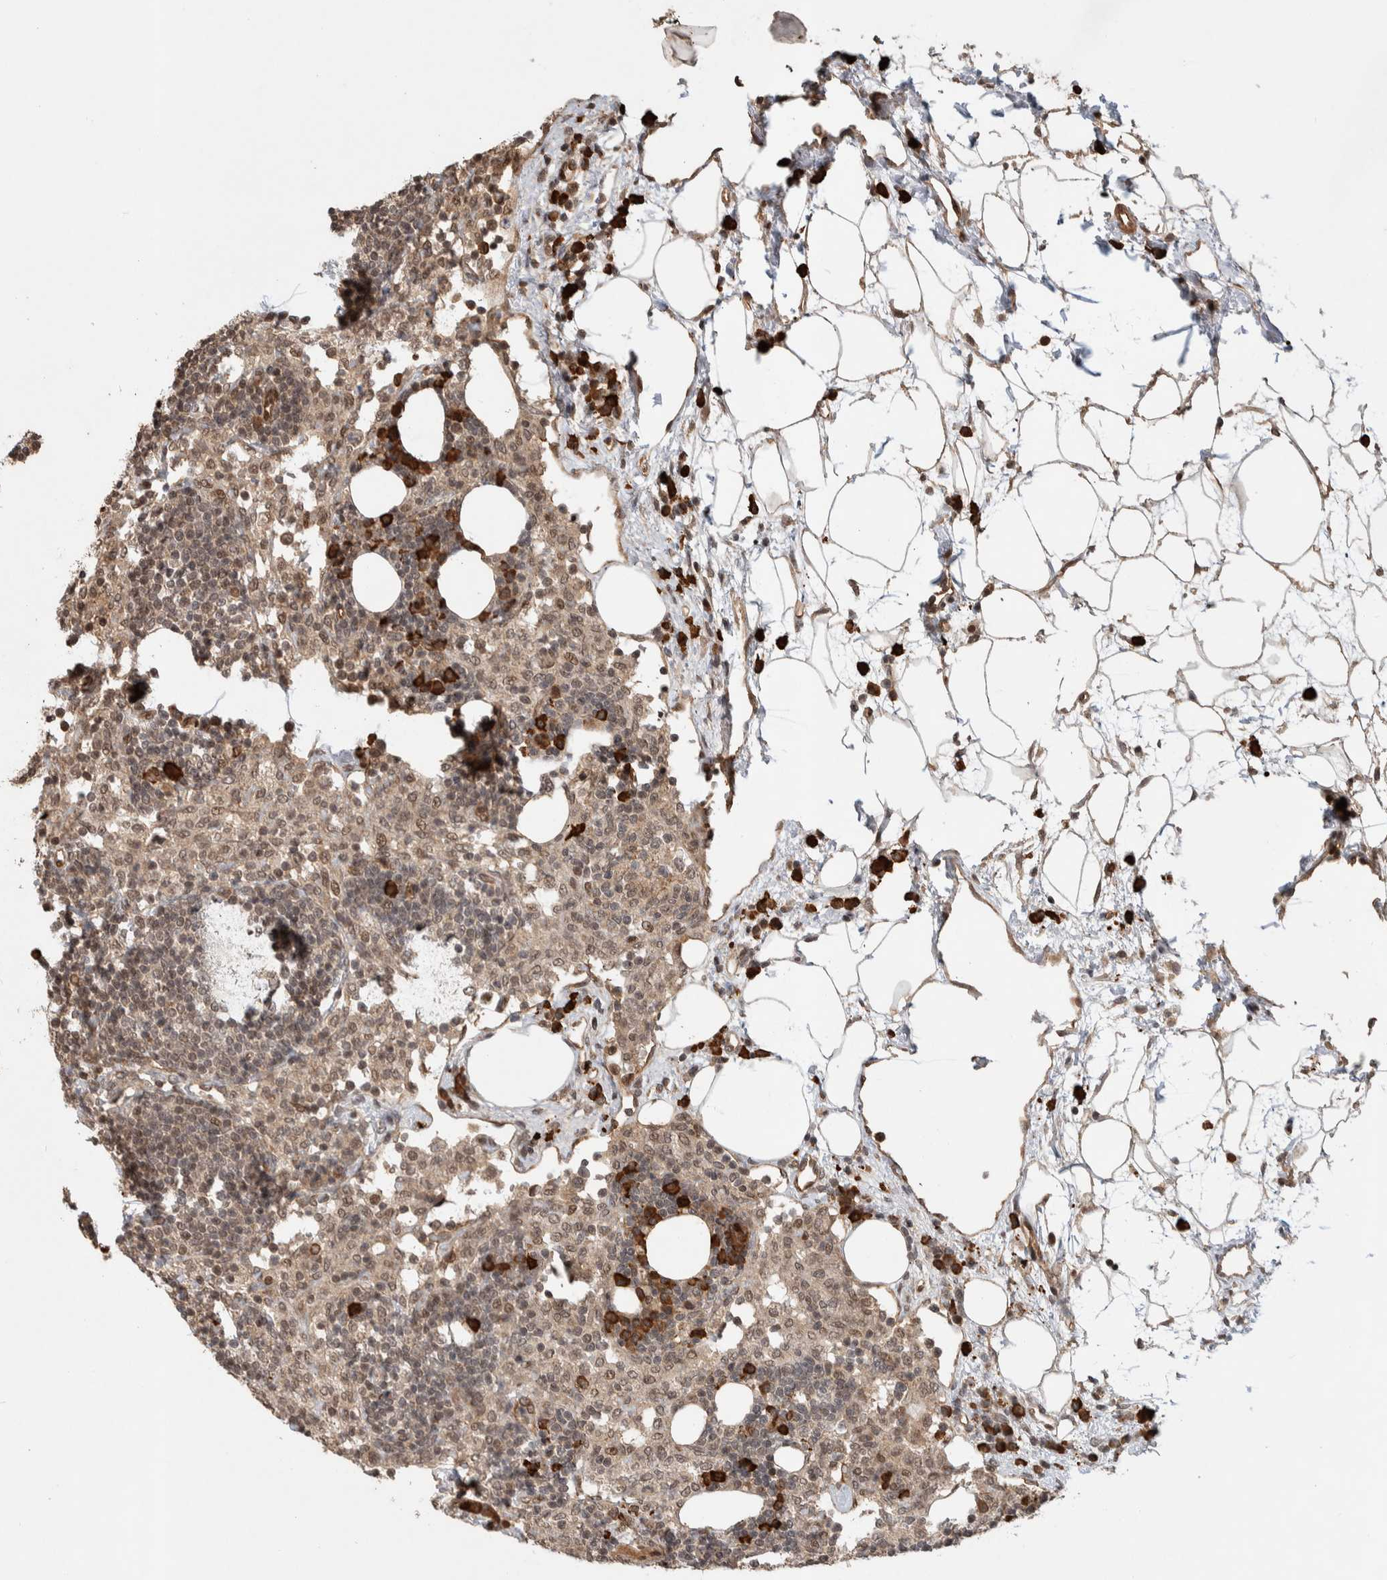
{"staining": {"intensity": "strong", "quantity": "<25%", "location": "cytoplasmic/membranous,nuclear"}, "tissue": "lymph node", "cell_type": "Germinal center cells", "image_type": "normal", "snomed": [{"axis": "morphology", "description": "Normal tissue, NOS"}, {"axis": "morphology", "description": "Carcinoid, malignant, NOS"}, {"axis": "topography", "description": "Lymph node"}], "caption": "IHC image of unremarkable lymph node: human lymph node stained using immunohistochemistry (IHC) shows medium levels of strong protein expression localized specifically in the cytoplasmic/membranous,nuclear of germinal center cells, appearing as a cytoplasmic/membranous,nuclear brown color.", "gene": "TOR1B", "patient": {"sex": "male", "age": 47}}